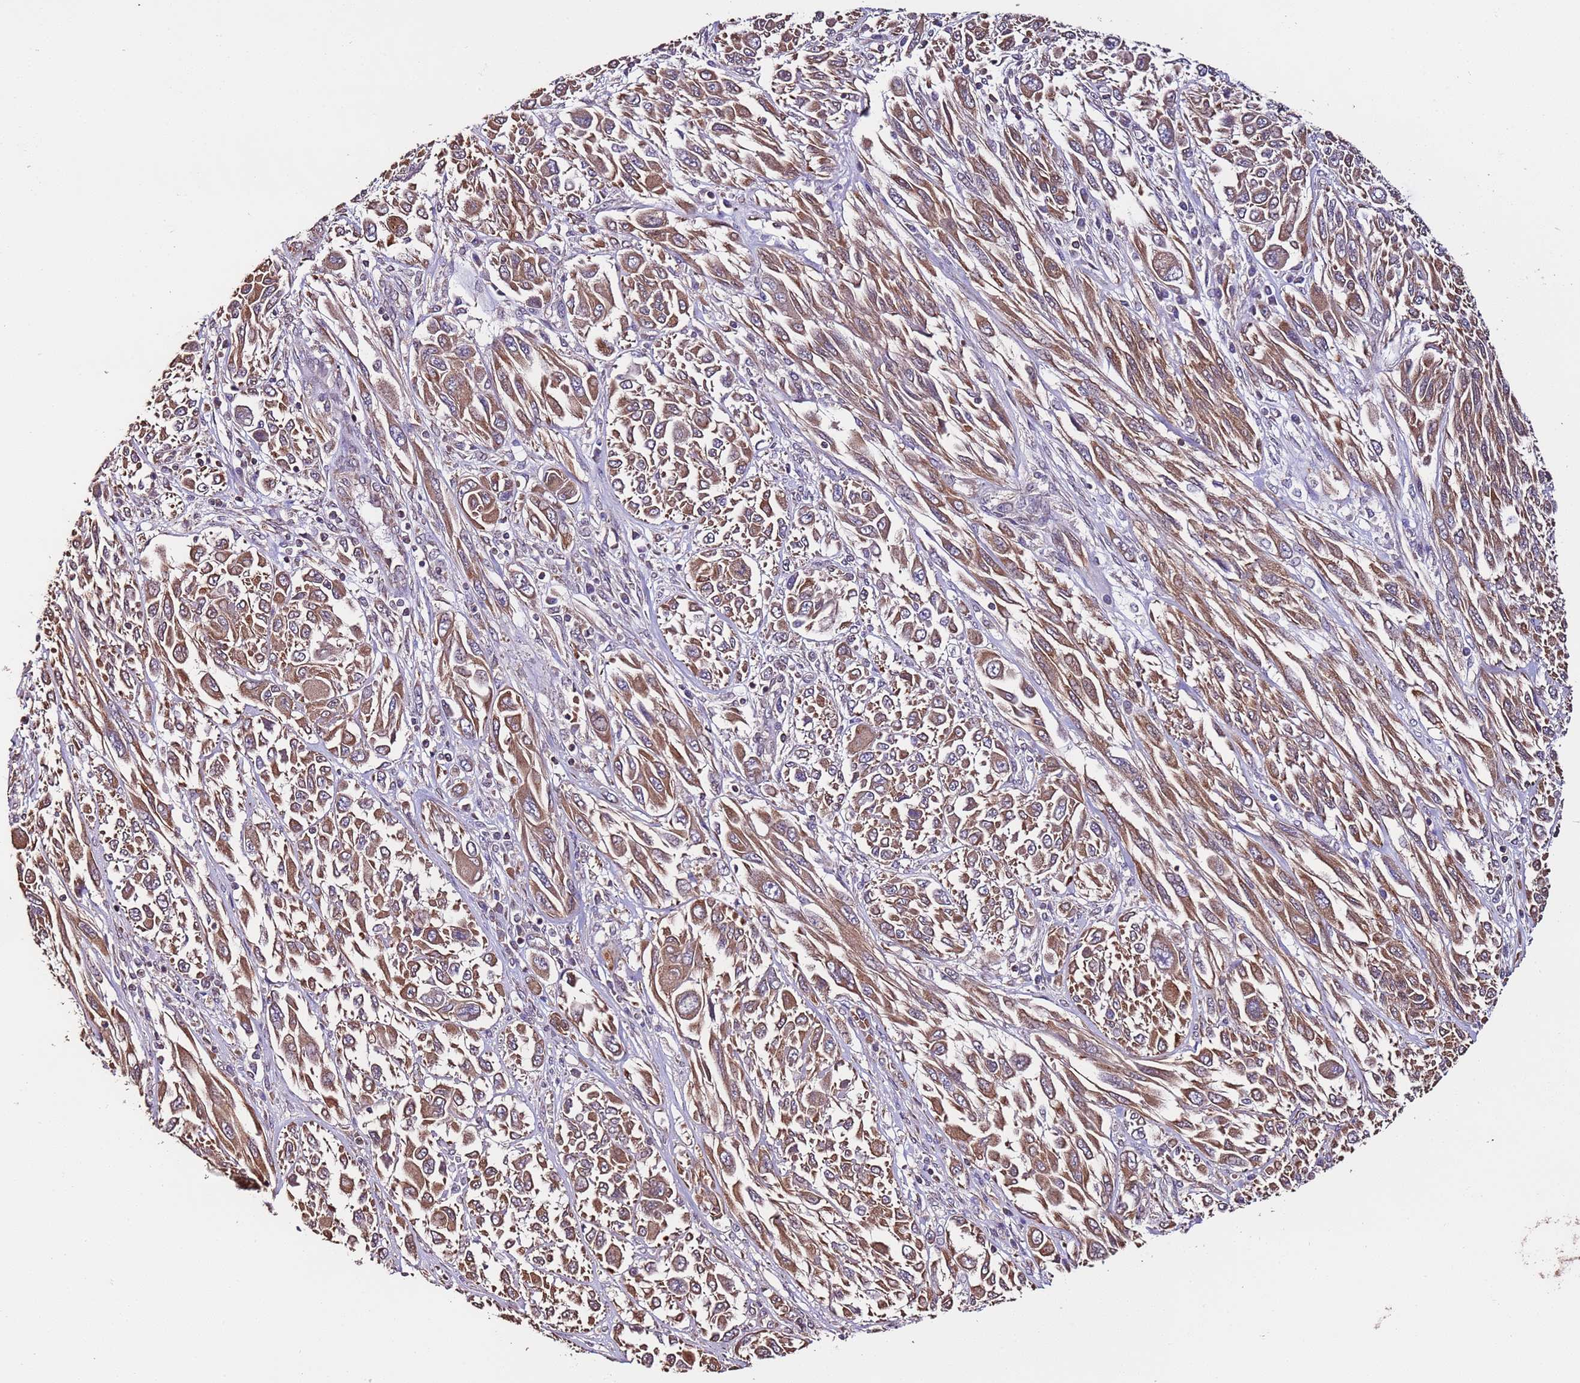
{"staining": {"intensity": "moderate", "quantity": ">75%", "location": "cytoplasmic/membranous"}, "tissue": "melanoma", "cell_type": "Tumor cells", "image_type": "cancer", "snomed": [{"axis": "morphology", "description": "Malignant melanoma, NOS"}, {"axis": "topography", "description": "Skin"}], "caption": "A brown stain highlights moderate cytoplasmic/membranous staining of a protein in malignant melanoma tumor cells.", "gene": "SLC41A3", "patient": {"sex": "female", "age": 91}}